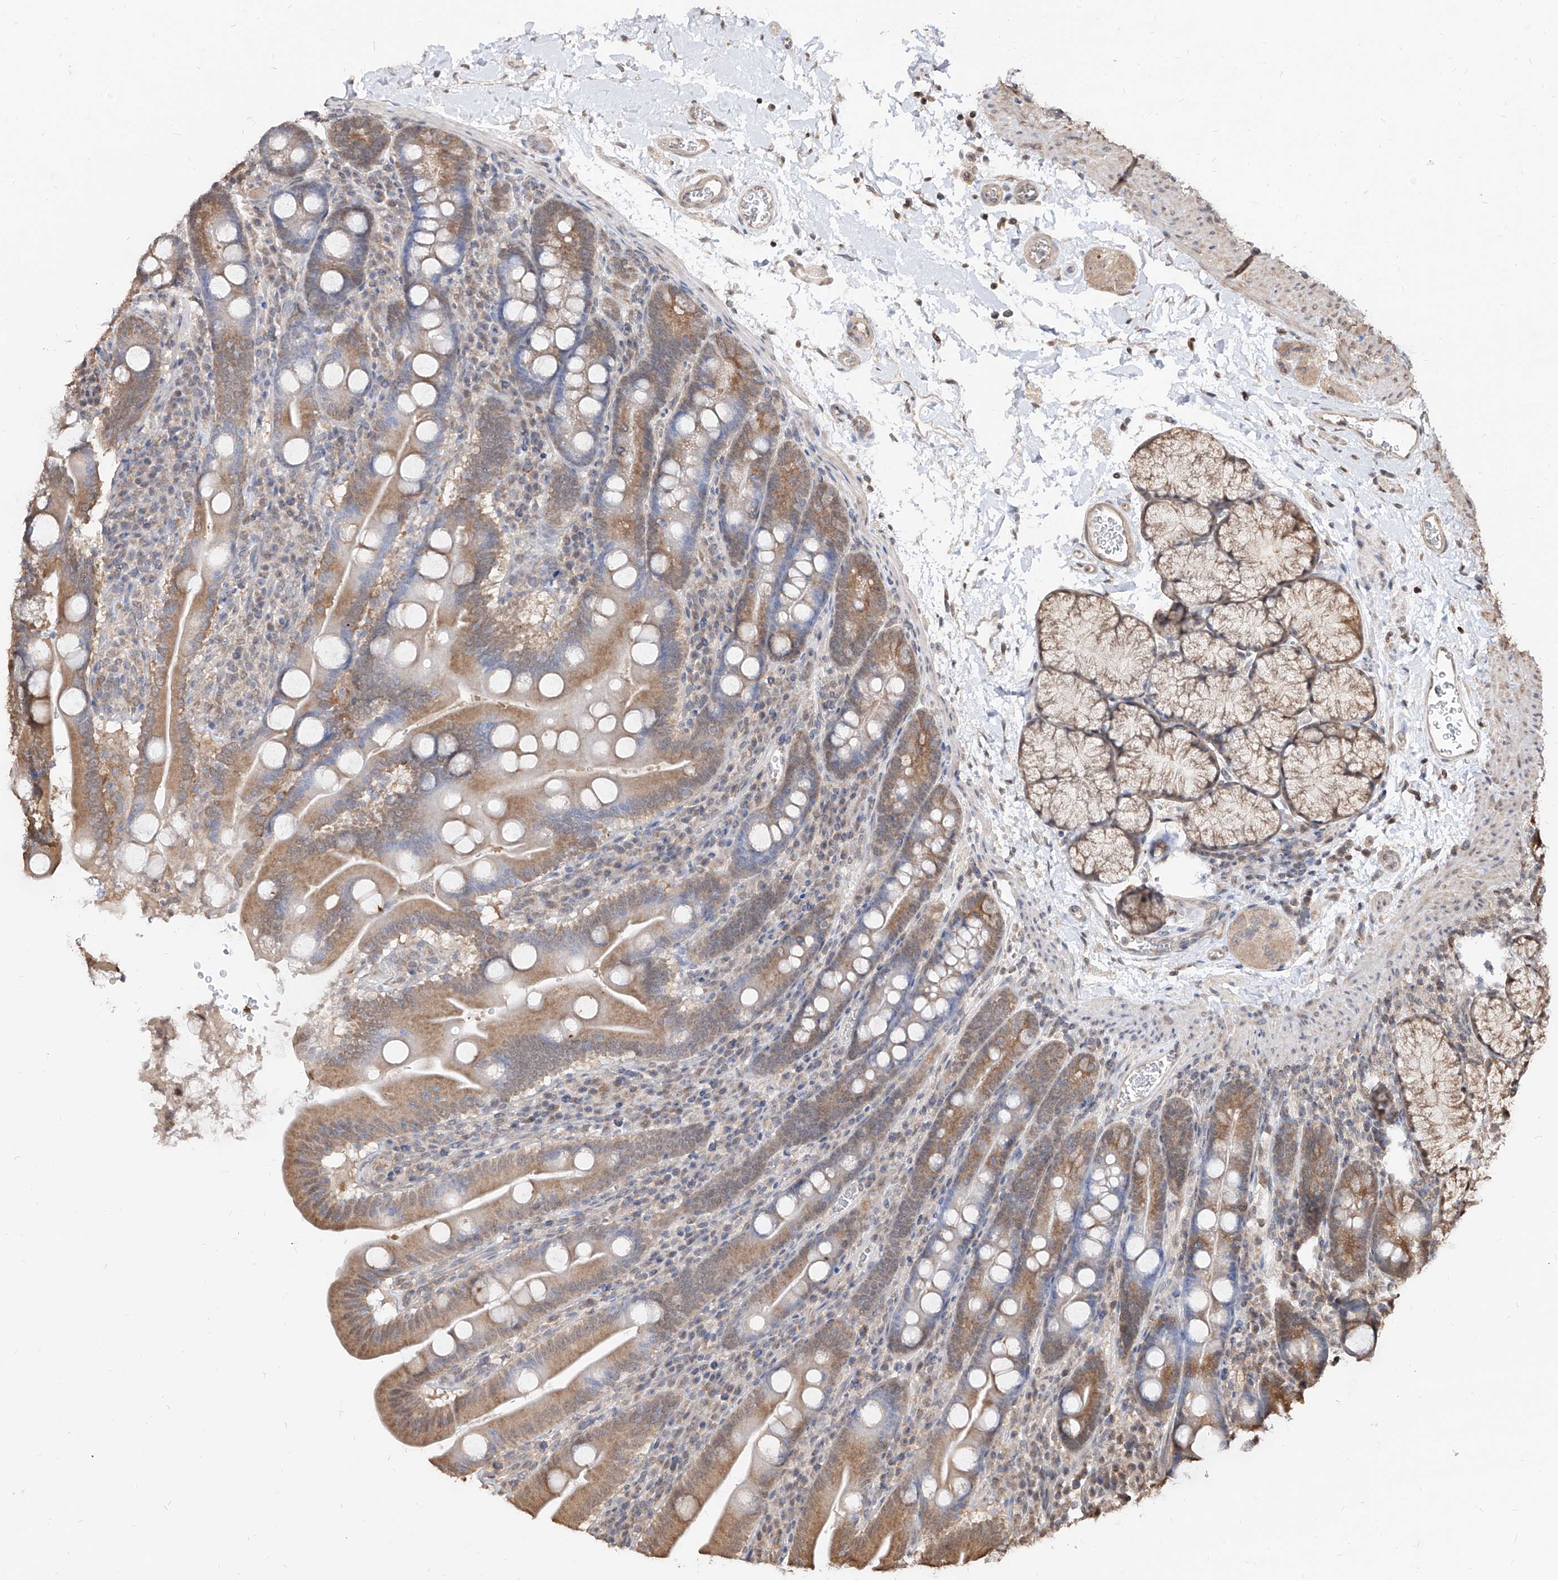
{"staining": {"intensity": "moderate", "quantity": ">75%", "location": "cytoplasmic/membranous"}, "tissue": "duodenum", "cell_type": "Glandular cells", "image_type": "normal", "snomed": [{"axis": "morphology", "description": "Normal tissue, NOS"}, {"axis": "topography", "description": "Duodenum"}], "caption": "Immunohistochemistry (IHC) image of benign duodenum: human duodenum stained using immunohistochemistry demonstrates medium levels of moderate protein expression localized specifically in the cytoplasmic/membranous of glandular cells, appearing as a cytoplasmic/membranous brown color.", "gene": "C8orf82", "patient": {"sex": "male", "age": 35}}